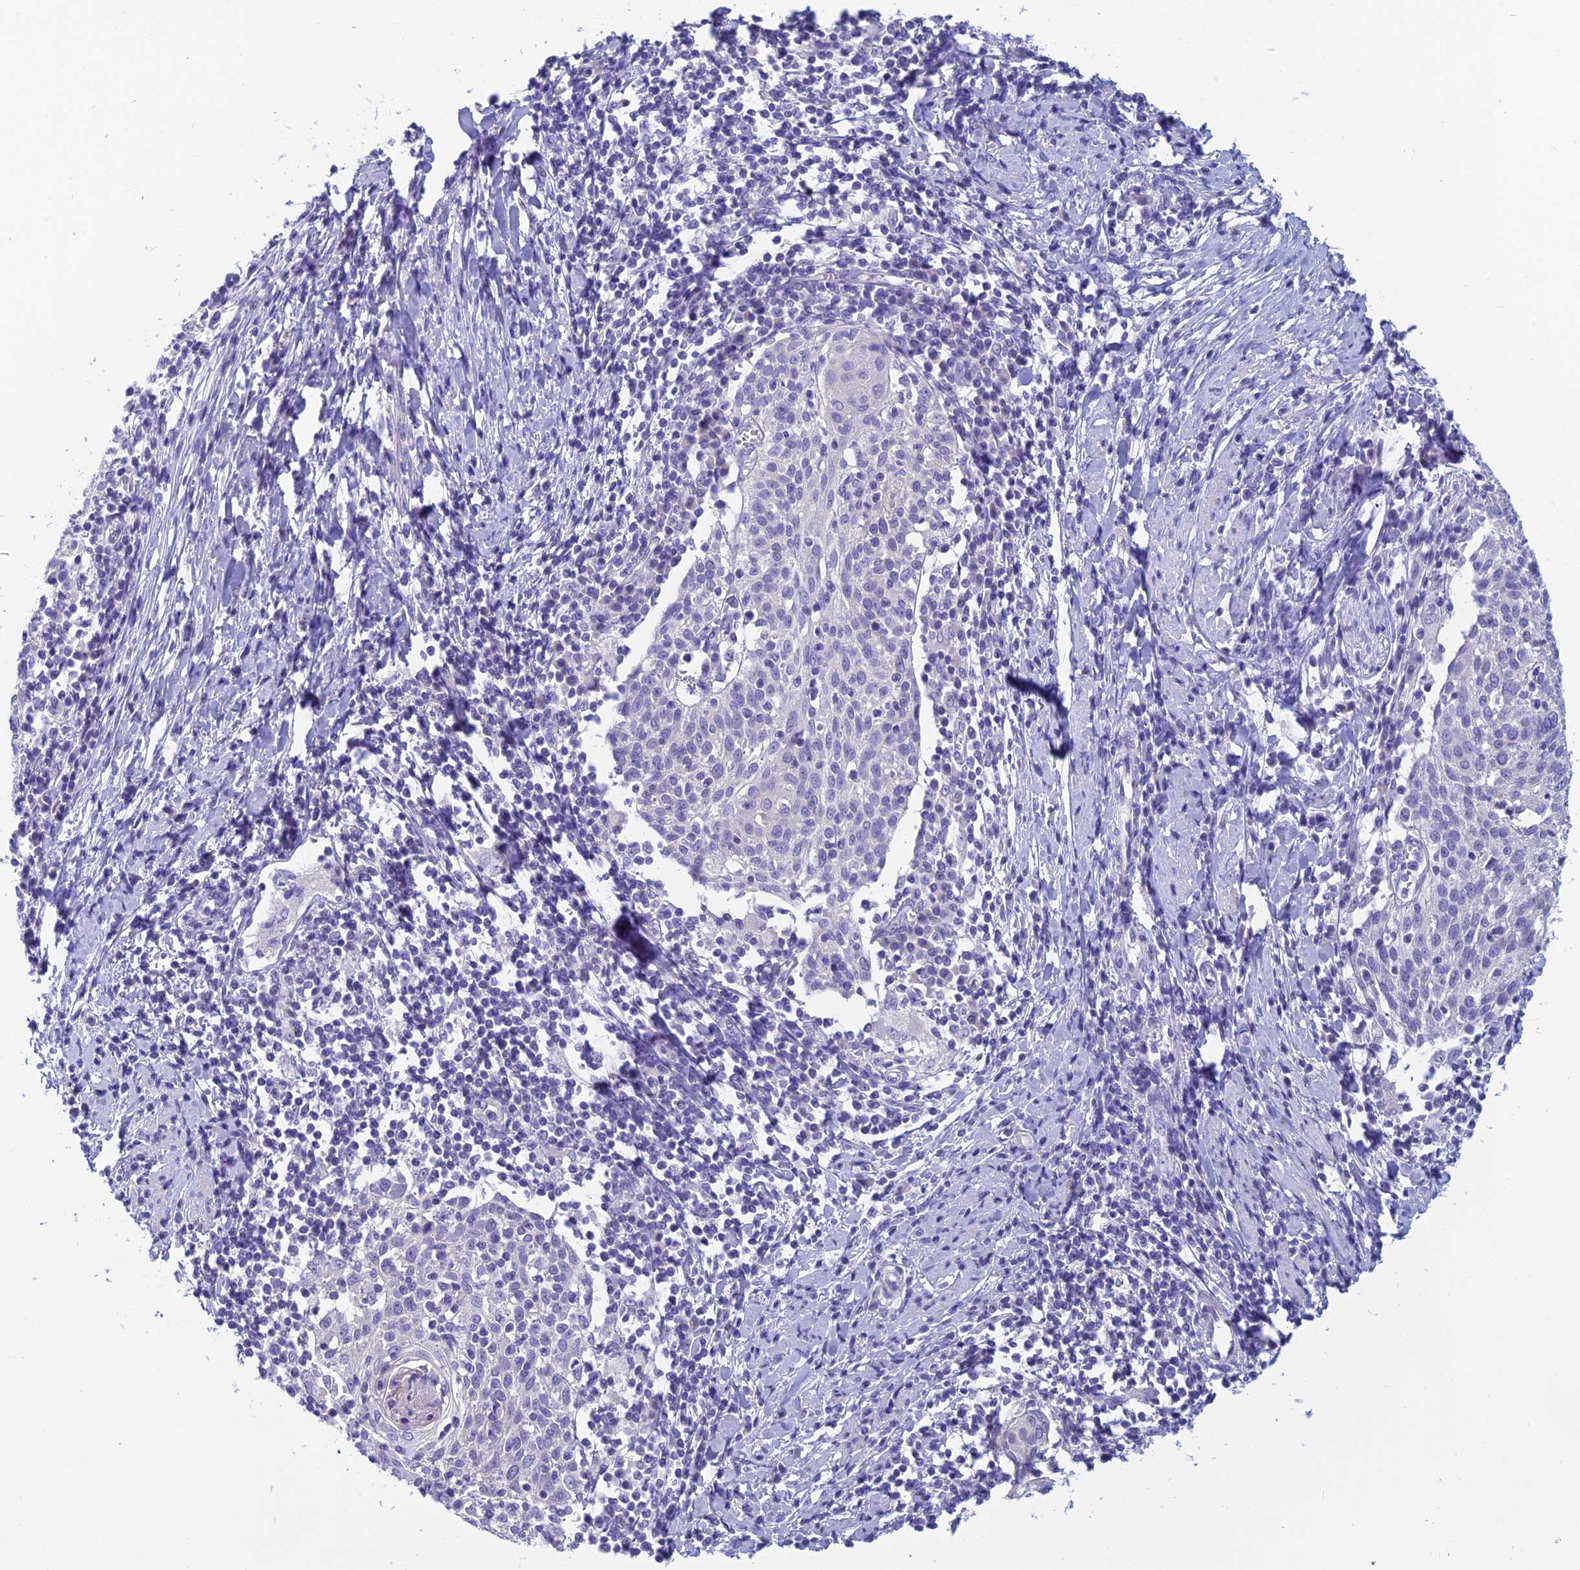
{"staining": {"intensity": "negative", "quantity": "none", "location": "none"}, "tissue": "cervical cancer", "cell_type": "Tumor cells", "image_type": "cancer", "snomed": [{"axis": "morphology", "description": "Squamous cell carcinoma, NOS"}, {"axis": "topography", "description": "Cervix"}], "caption": "There is no significant positivity in tumor cells of cervical cancer (squamous cell carcinoma).", "gene": "RBM41", "patient": {"sex": "female", "age": 52}}